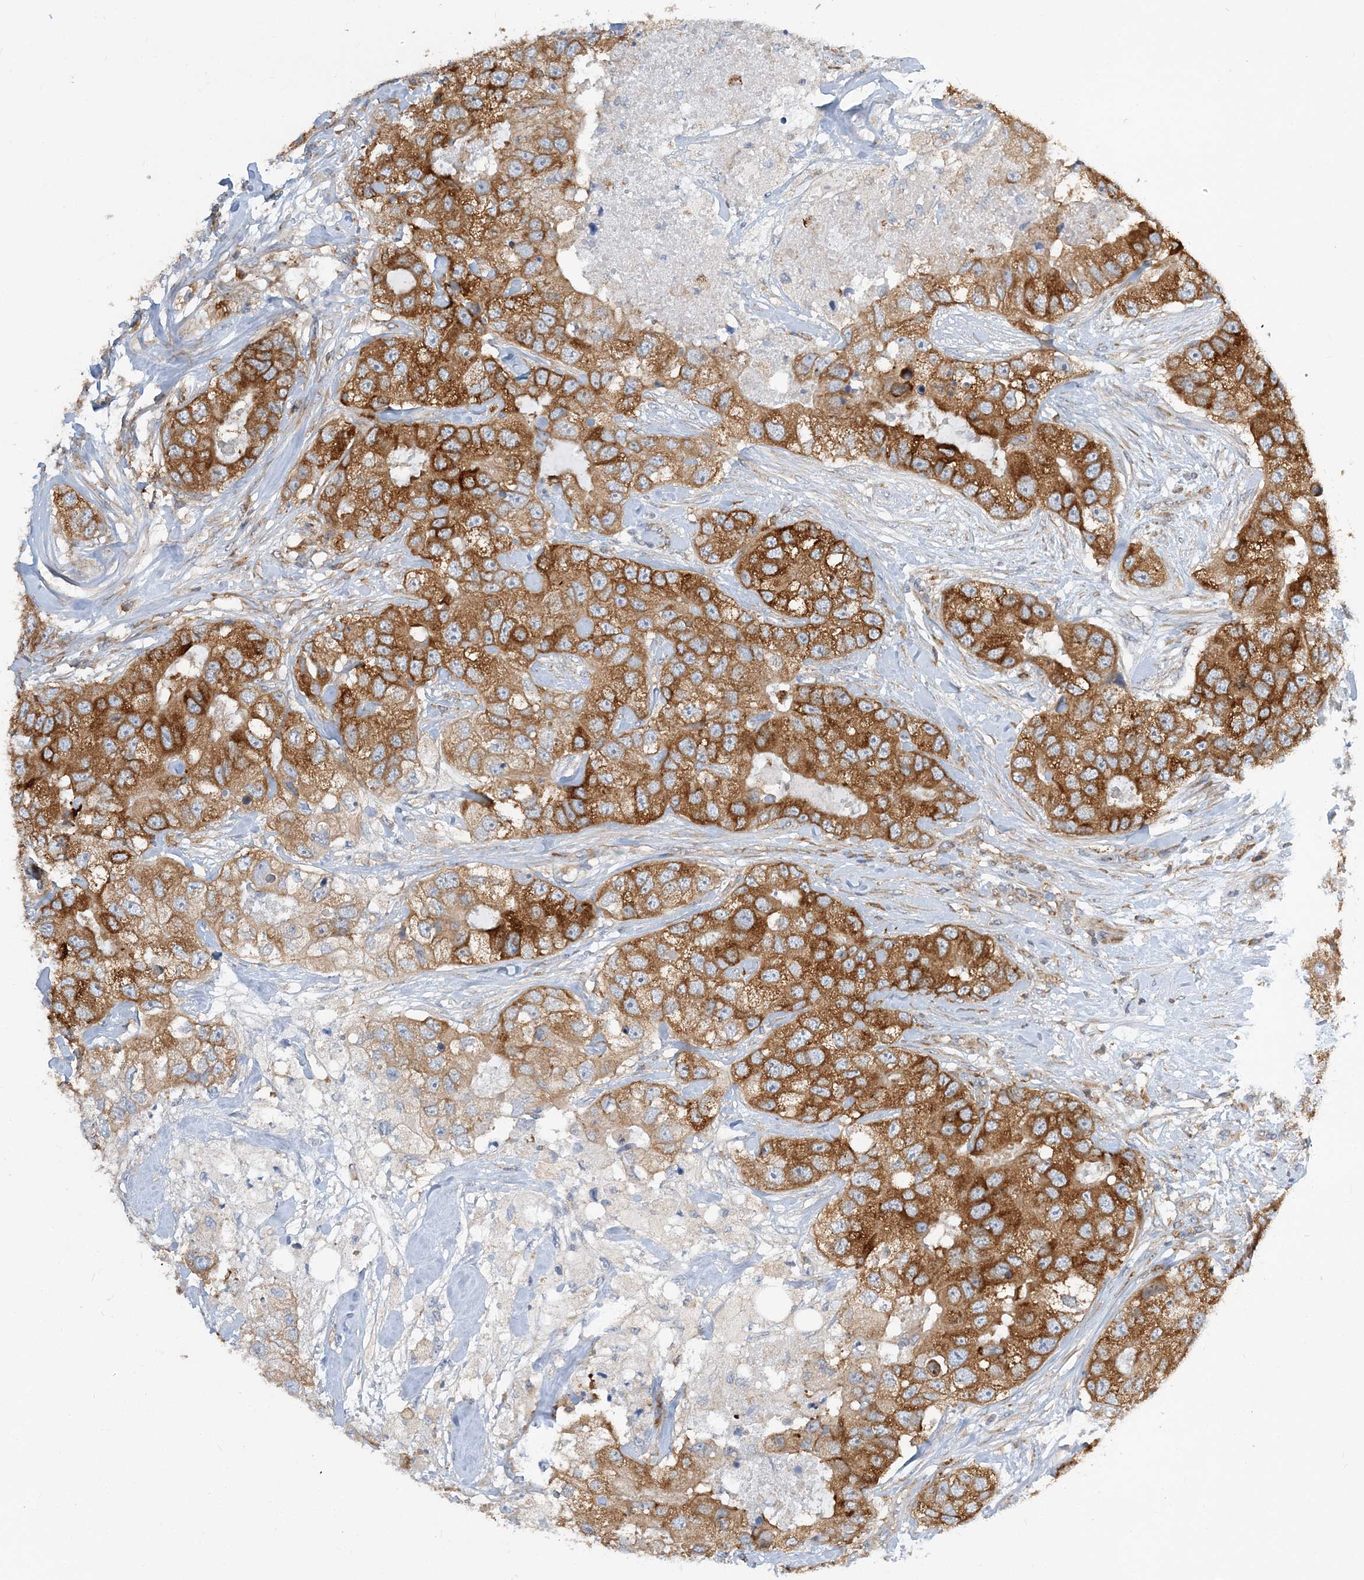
{"staining": {"intensity": "strong", "quantity": ">75%", "location": "cytoplasmic/membranous"}, "tissue": "breast cancer", "cell_type": "Tumor cells", "image_type": "cancer", "snomed": [{"axis": "morphology", "description": "Duct carcinoma"}, {"axis": "topography", "description": "Breast"}], "caption": "Breast cancer tissue demonstrates strong cytoplasmic/membranous staining in approximately >75% of tumor cells, visualized by immunohistochemistry.", "gene": "LARP4B", "patient": {"sex": "female", "age": 62}}